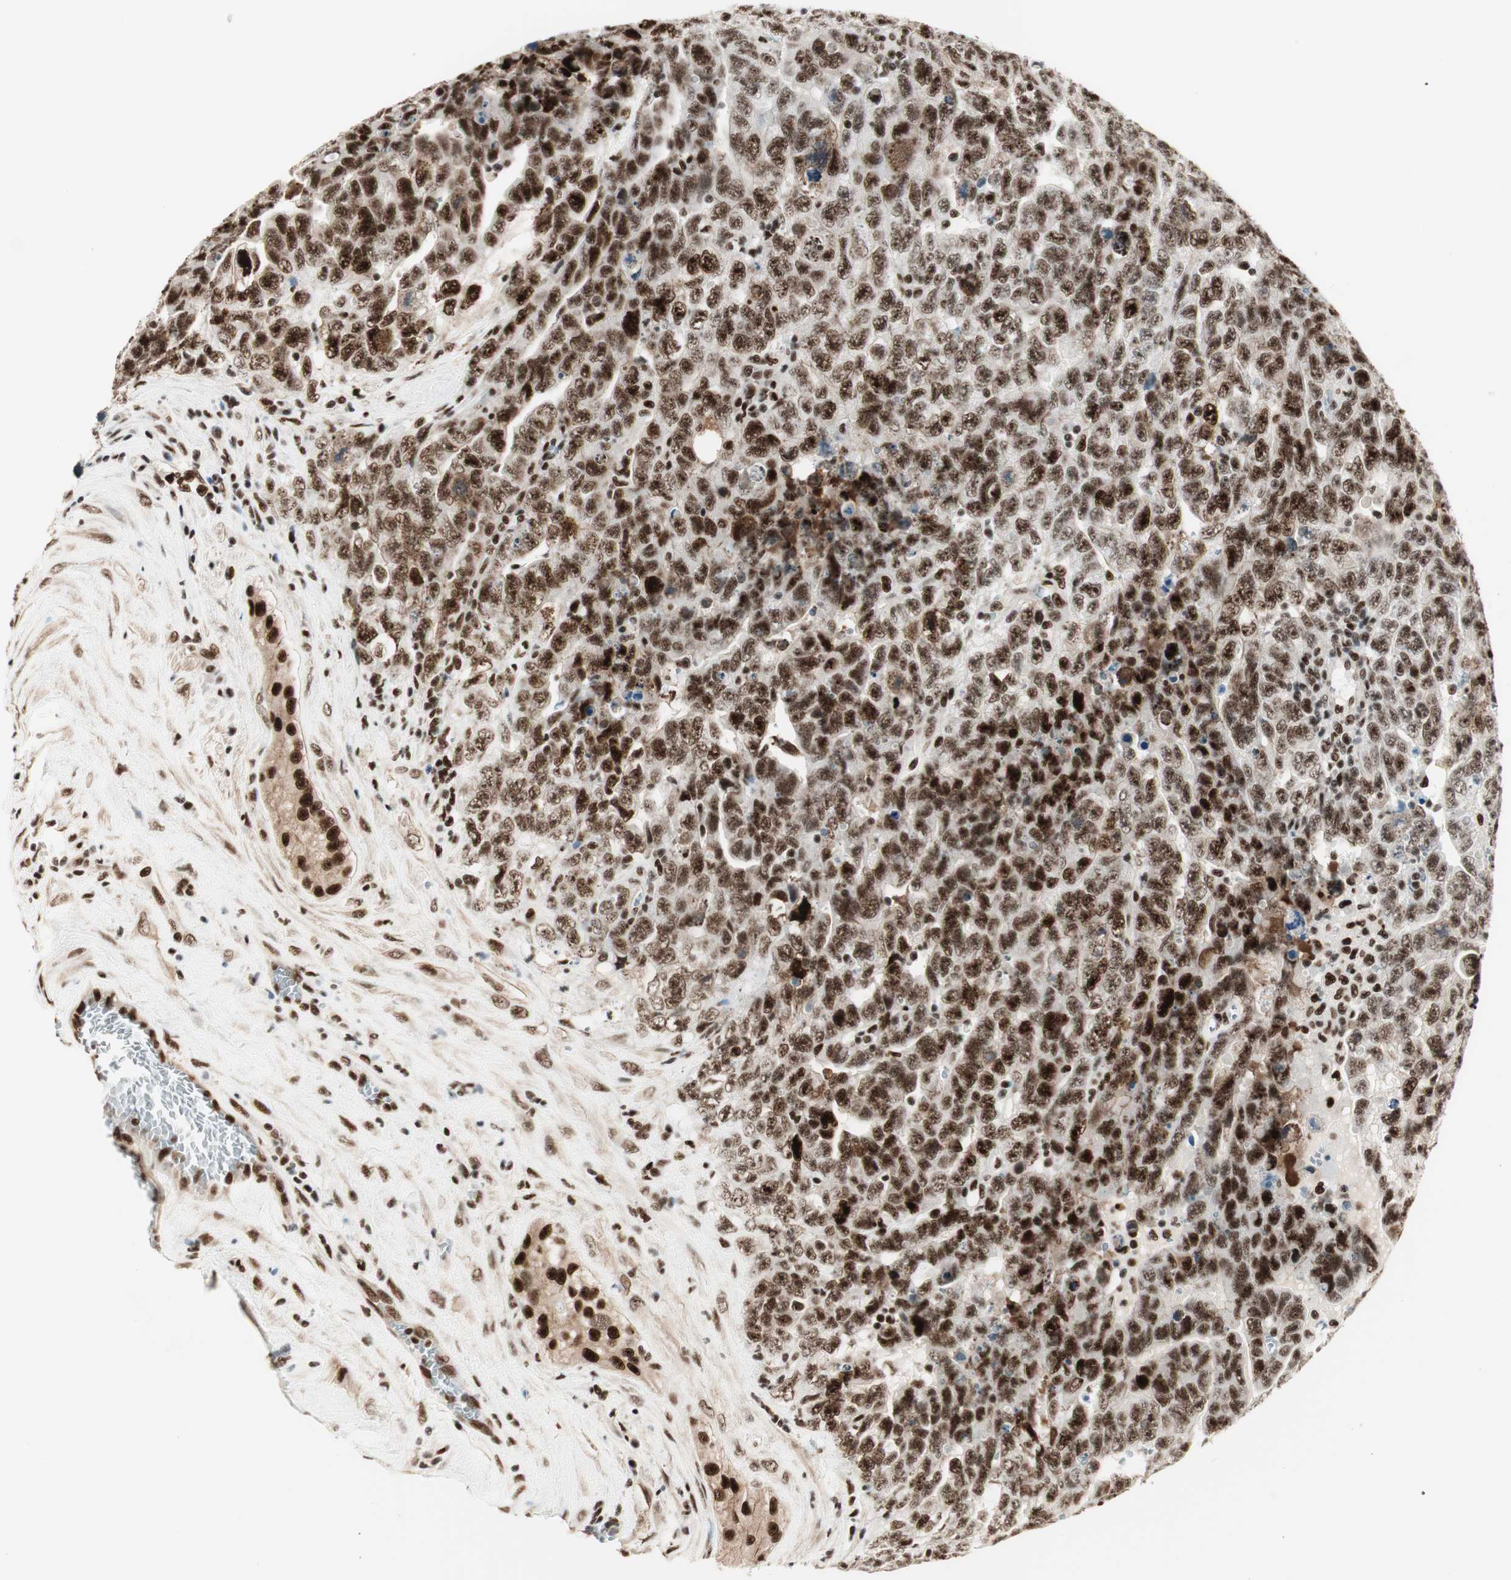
{"staining": {"intensity": "strong", "quantity": ">75%", "location": "nuclear"}, "tissue": "testis cancer", "cell_type": "Tumor cells", "image_type": "cancer", "snomed": [{"axis": "morphology", "description": "Carcinoma, Embryonal, NOS"}, {"axis": "topography", "description": "Testis"}], "caption": "There is high levels of strong nuclear positivity in tumor cells of testis cancer, as demonstrated by immunohistochemical staining (brown color).", "gene": "HEXIM1", "patient": {"sex": "male", "age": 28}}